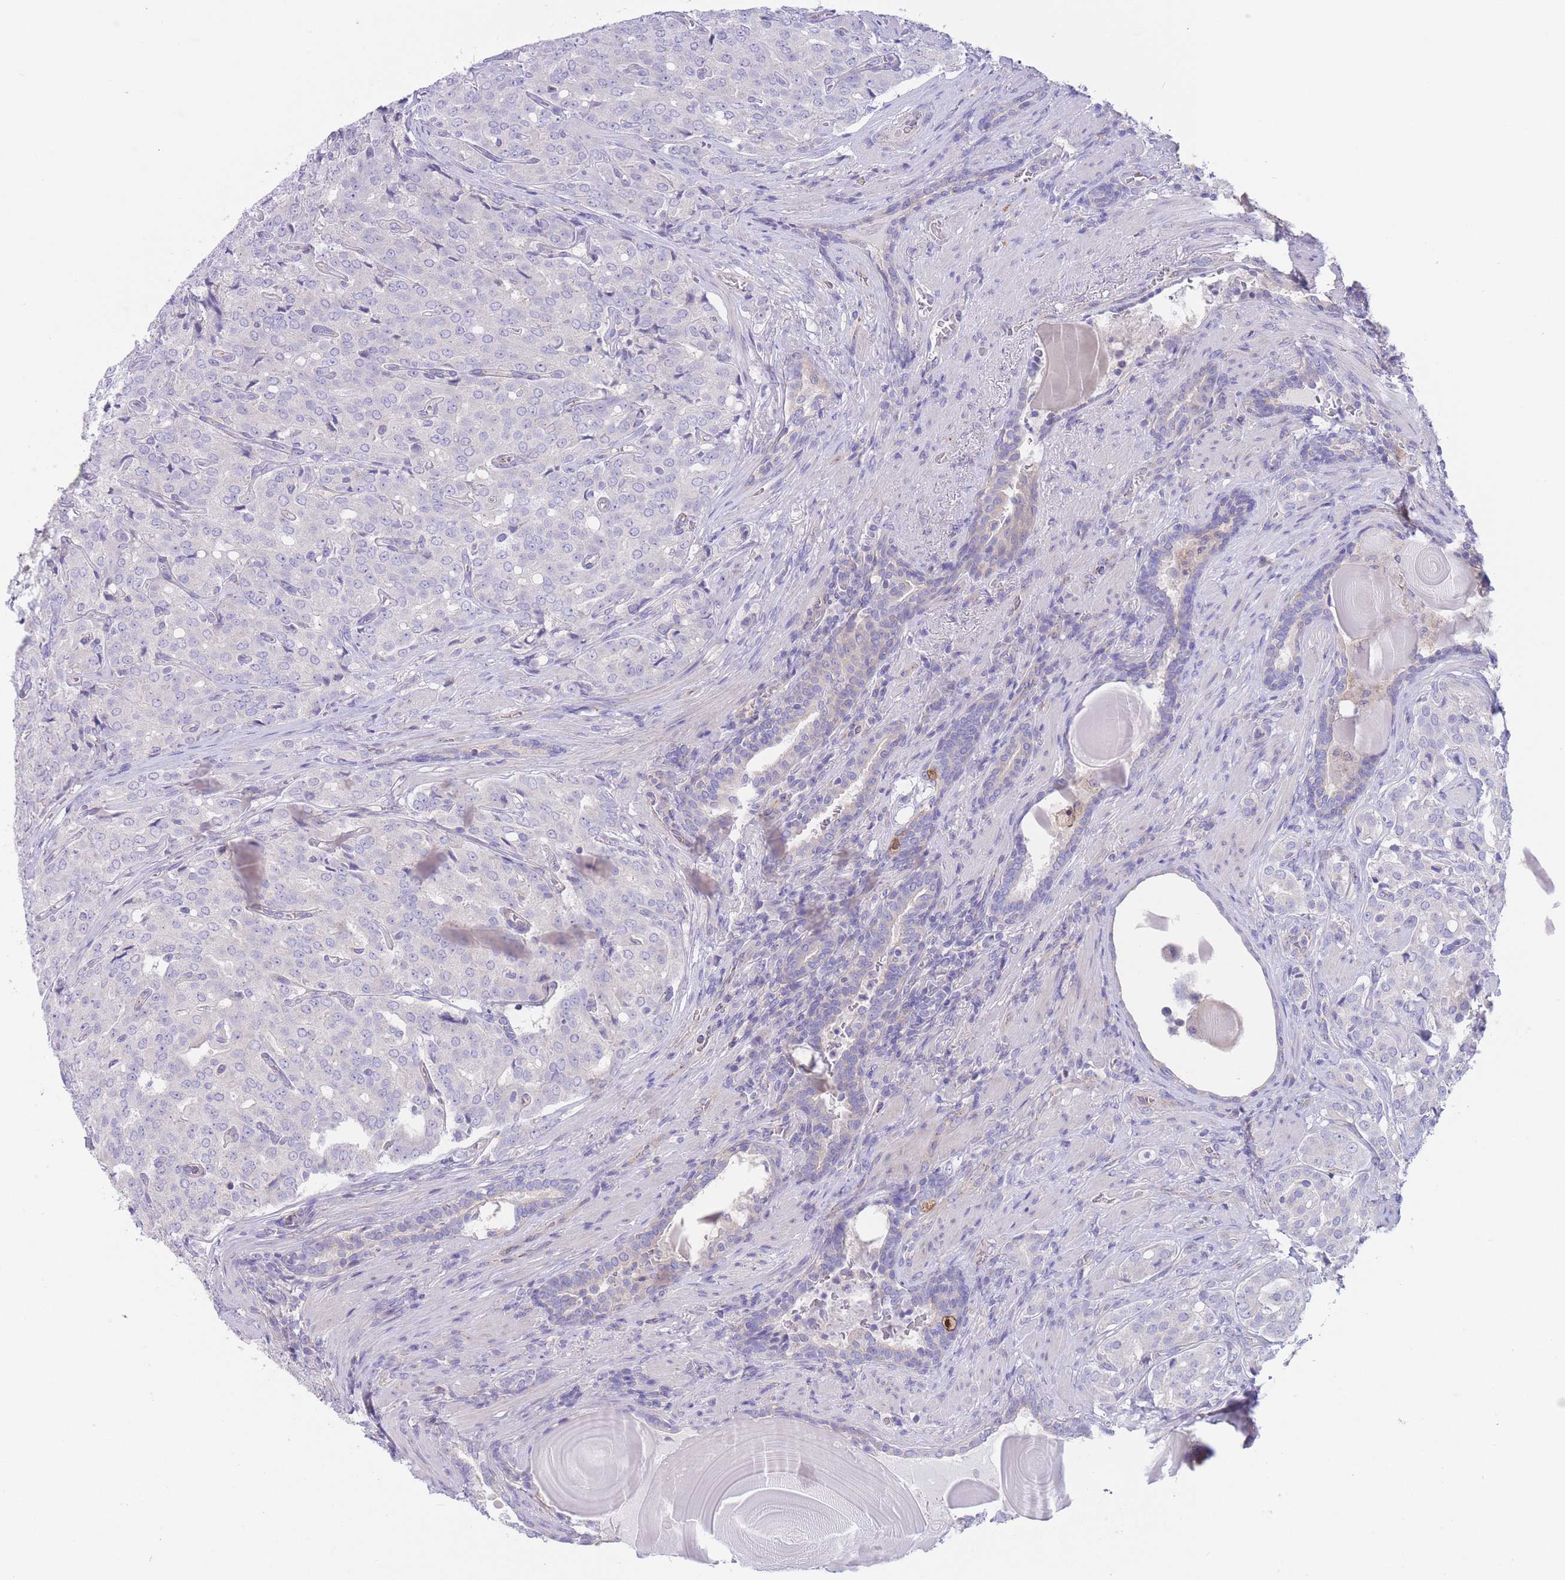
{"staining": {"intensity": "negative", "quantity": "none", "location": "none"}, "tissue": "prostate cancer", "cell_type": "Tumor cells", "image_type": "cancer", "snomed": [{"axis": "morphology", "description": "Adenocarcinoma, High grade"}, {"axis": "topography", "description": "Prostate"}], "caption": "This is an immunohistochemistry histopathology image of human prostate cancer. There is no positivity in tumor cells.", "gene": "ALS2CL", "patient": {"sex": "male", "age": 68}}